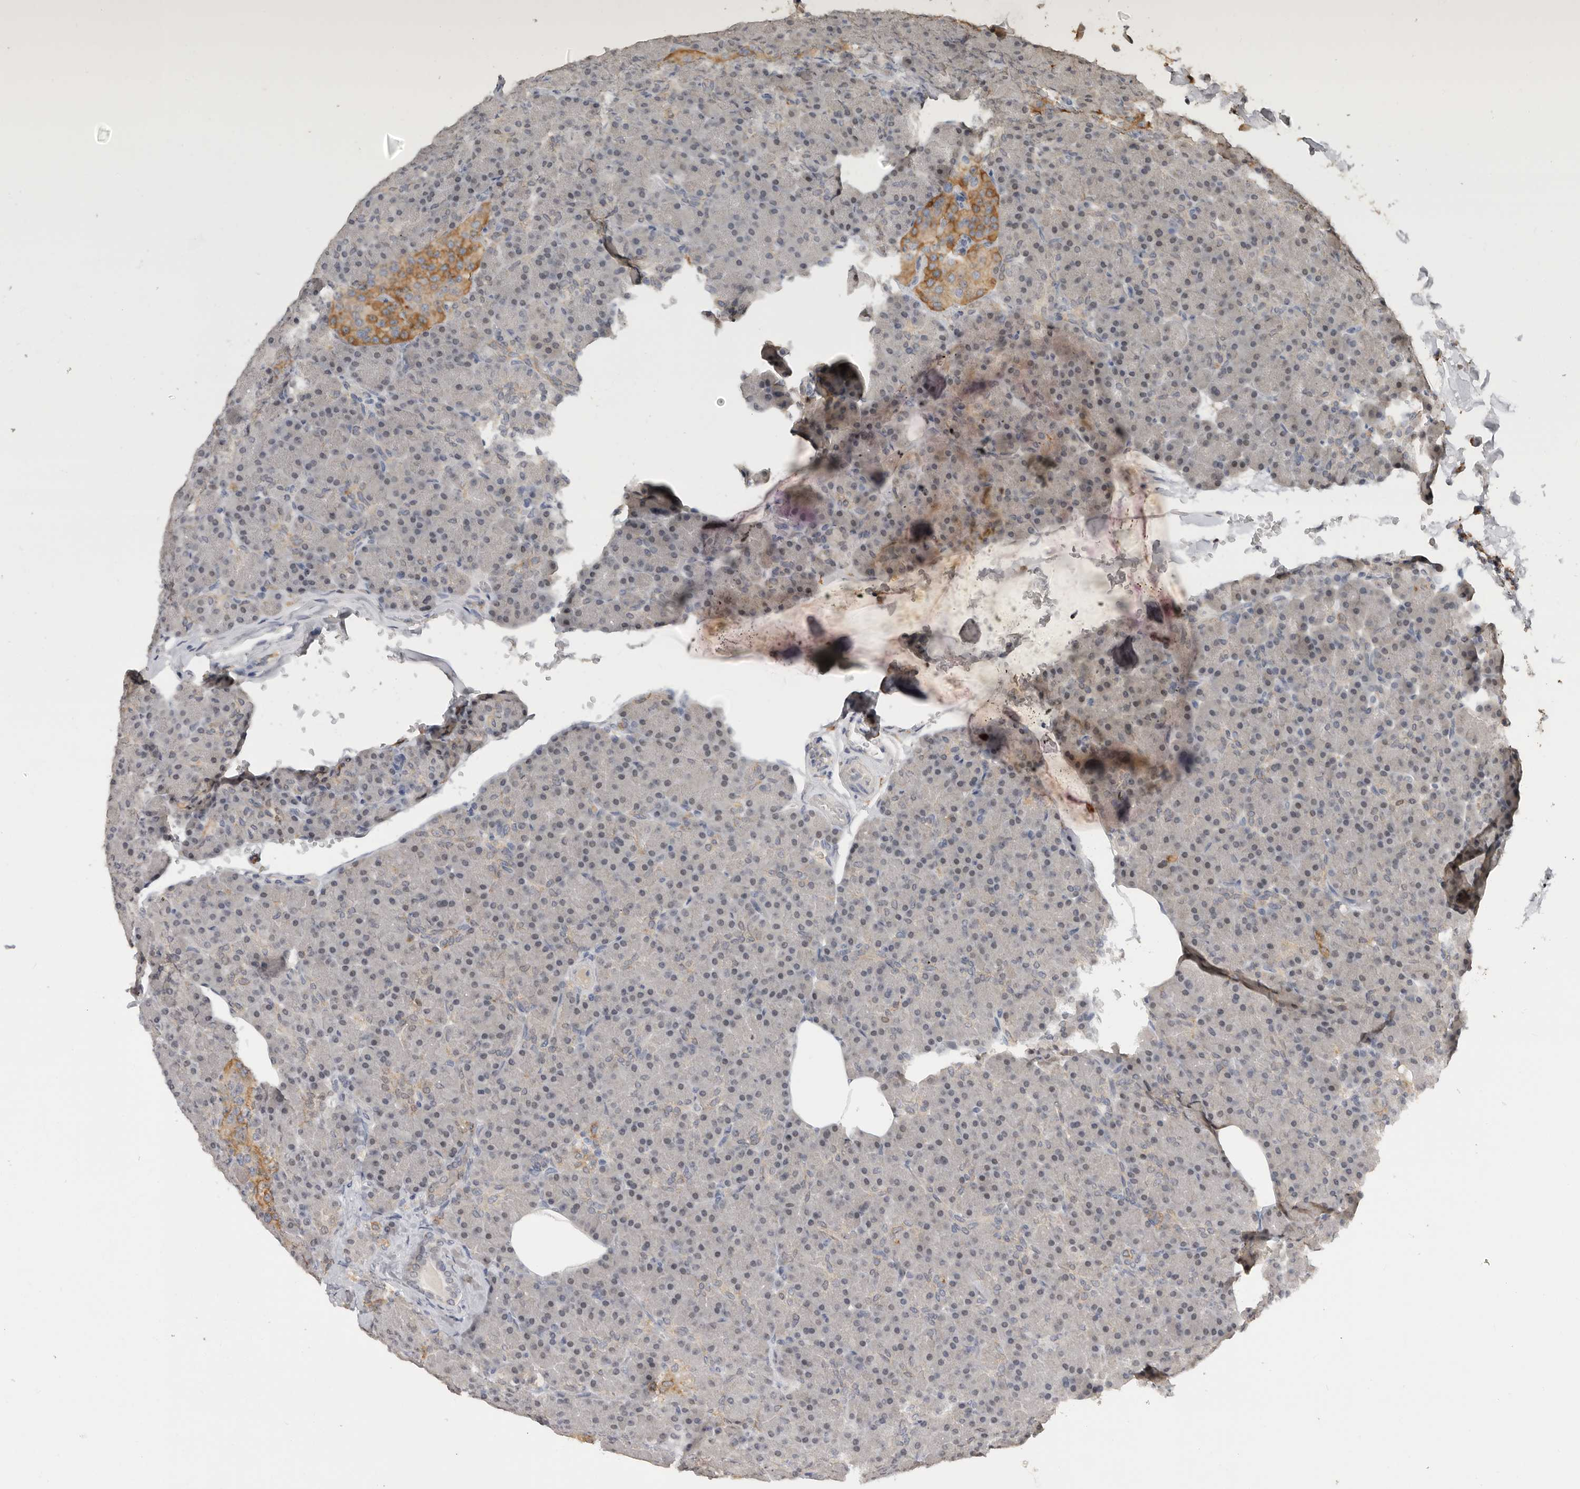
{"staining": {"intensity": "moderate", "quantity": "25%-75%", "location": "nuclear"}, "tissue": "pancreas", "cell_type": "Exocrine glandular cells", "image_type": "normal", "snomed": [{"axis": "morphology", "description": "Normal tissue, NOS"}, {"axis": "topography", "description": "Pancreas"}], "caption": "Moderate nuclear protein expression is present in about 25%-75% of exocrine glandular cells in pancreas.", "gene": "TFRC", "patient": {"sex": "female", "age": 43}}